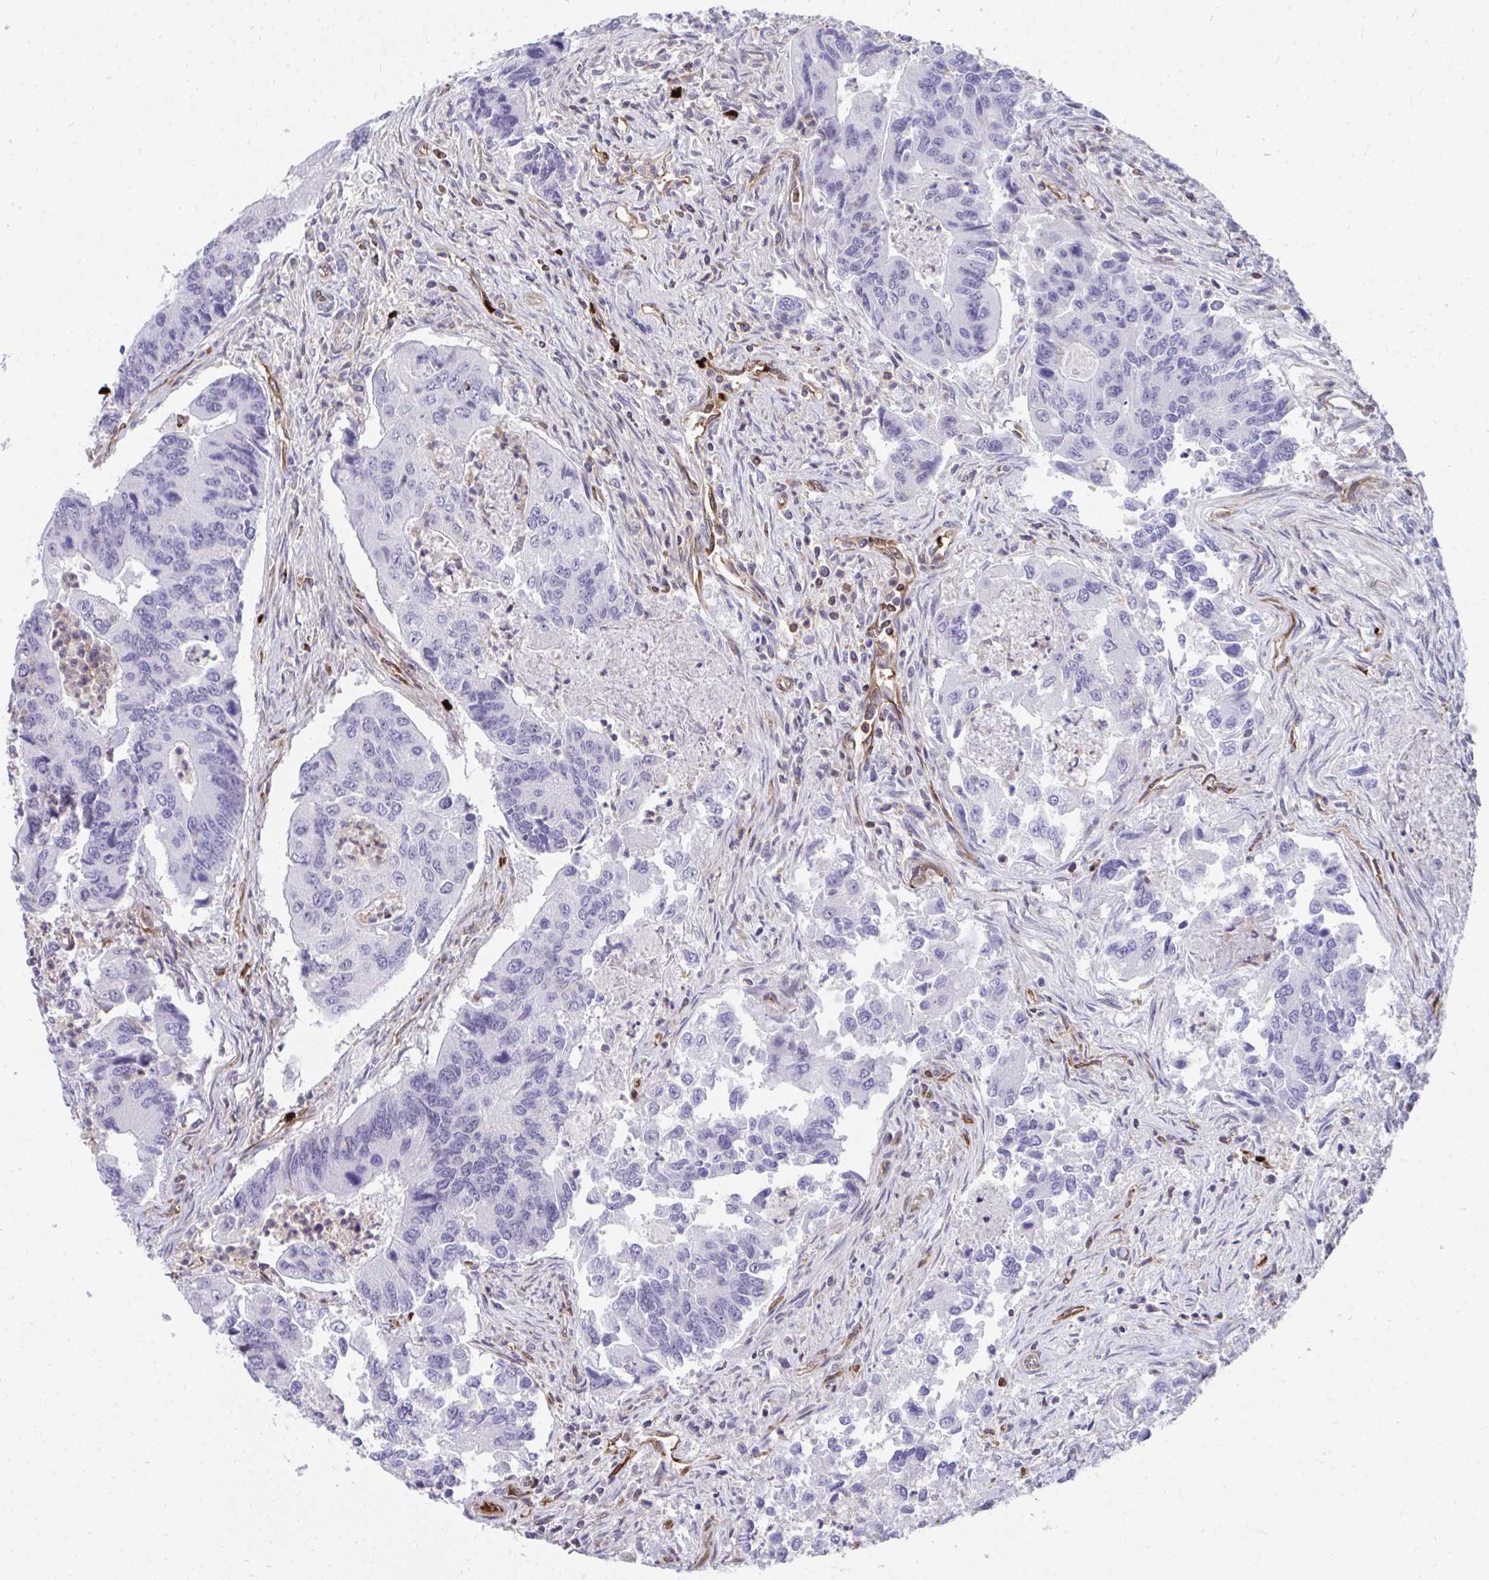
{"staining": {"intensity": "negative", "quantity": "none", "location": "none"}, "tissue": "colorectal cancer", "cell_type": "Tumor cells", "image_type": "cancer", "snomed": [{"axis": "morphology", "description": "Adenocarcinoma, NOS"}, {"axis": "topography", "description": "Colon"}], "caption": "This micrograph is of colorectal cancer stained with immunohistochemistry (IHC) to label a protein in brown with the nuclei are counter-stained blue. There is no staining in tumor cells.", "gene": "FOXN3", "patient": {"sex": "female", "age": 67}}